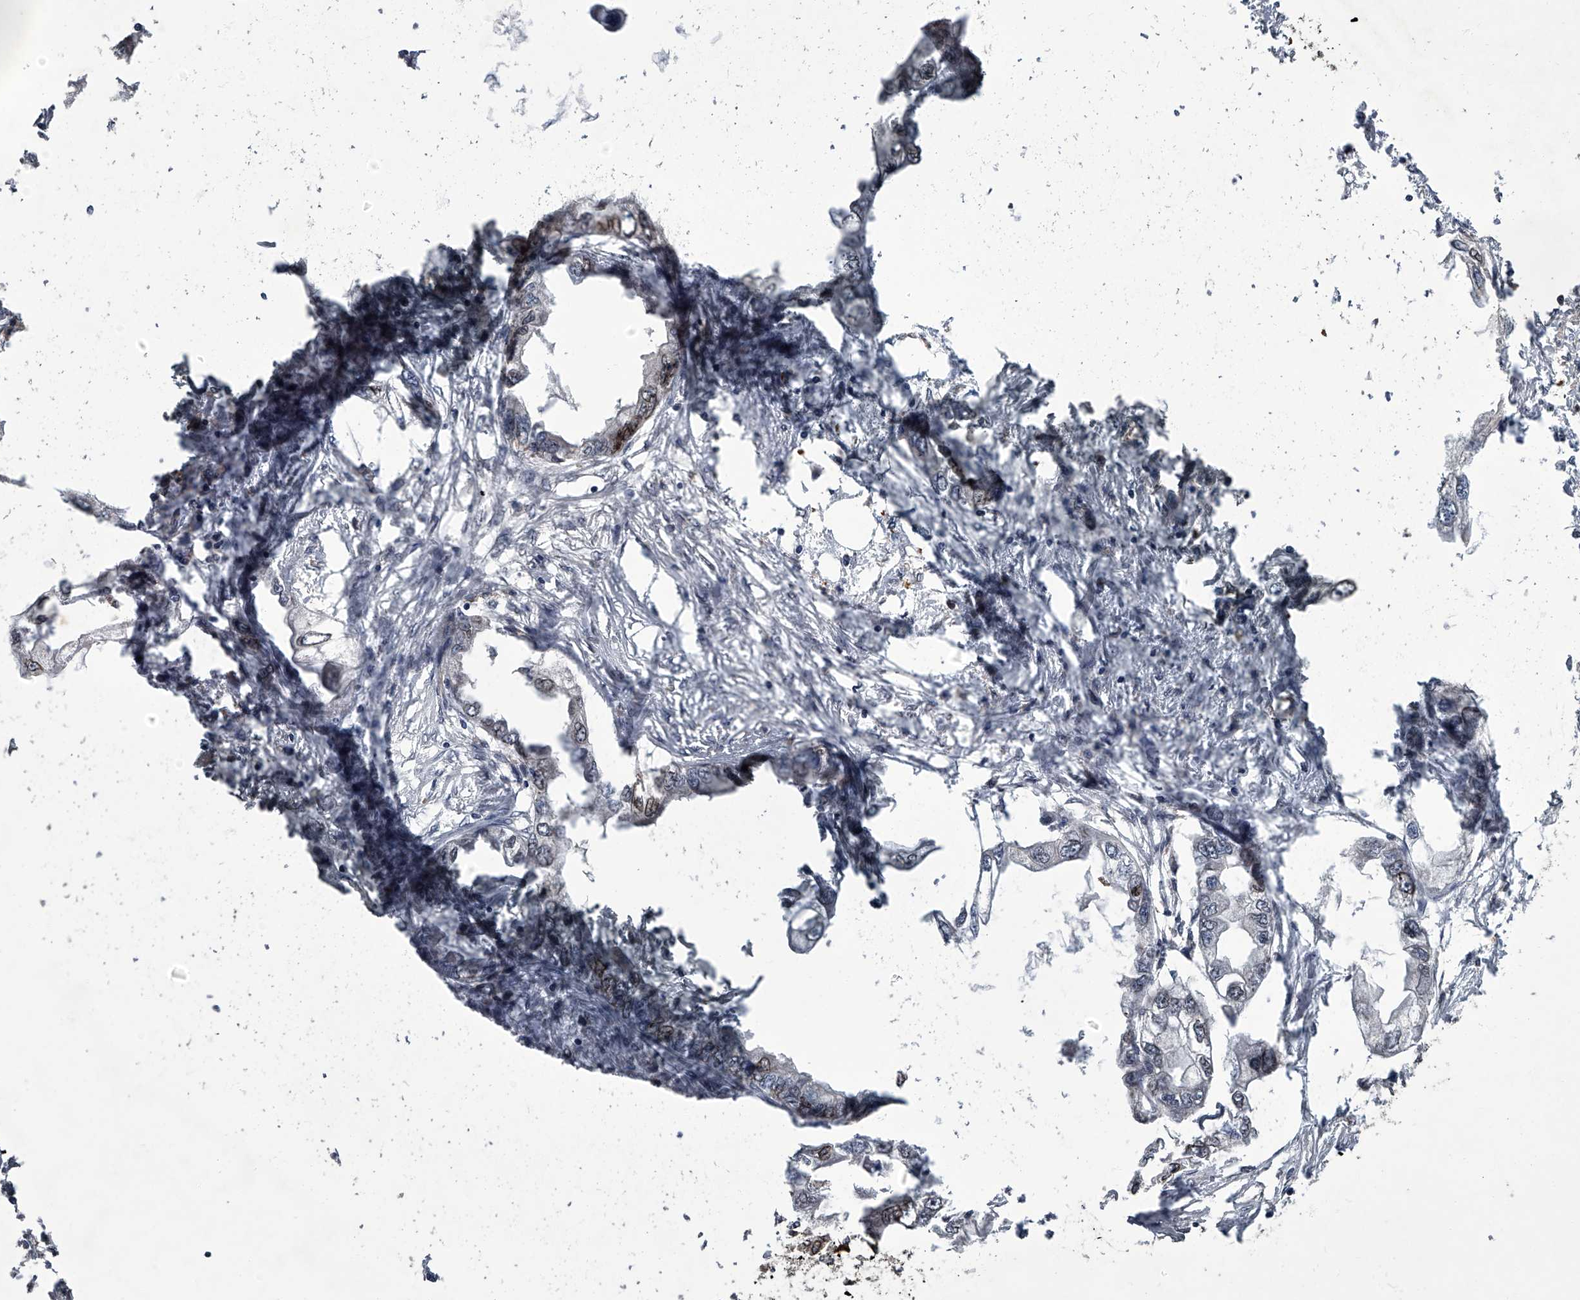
{"staining": {"intensity": "weak", "quantity": "<25%", "location": "nuclear"}, "tissue": "endometrial cancer", "cell_type": "Tumor cells", "image_type": "cancer", "snomed": [{"axis": "morphology", "description": "Adenocarcinoma, NOS"}, {"axis": "morphology", "description": "Adenocarcinoma, metastatic, NOS"}, {"axis": "topography", "description": "Adipose tissue"}, {"axis": "topography", "description": "Endometrium"}], "caption": "Endometrial metastatic adenocarcinoma was stained to show a protein in brown. There is no significant positivity in tumor cells.", "gene": "LRRC8C", "patient": {"sex": "female", "age": 67}}